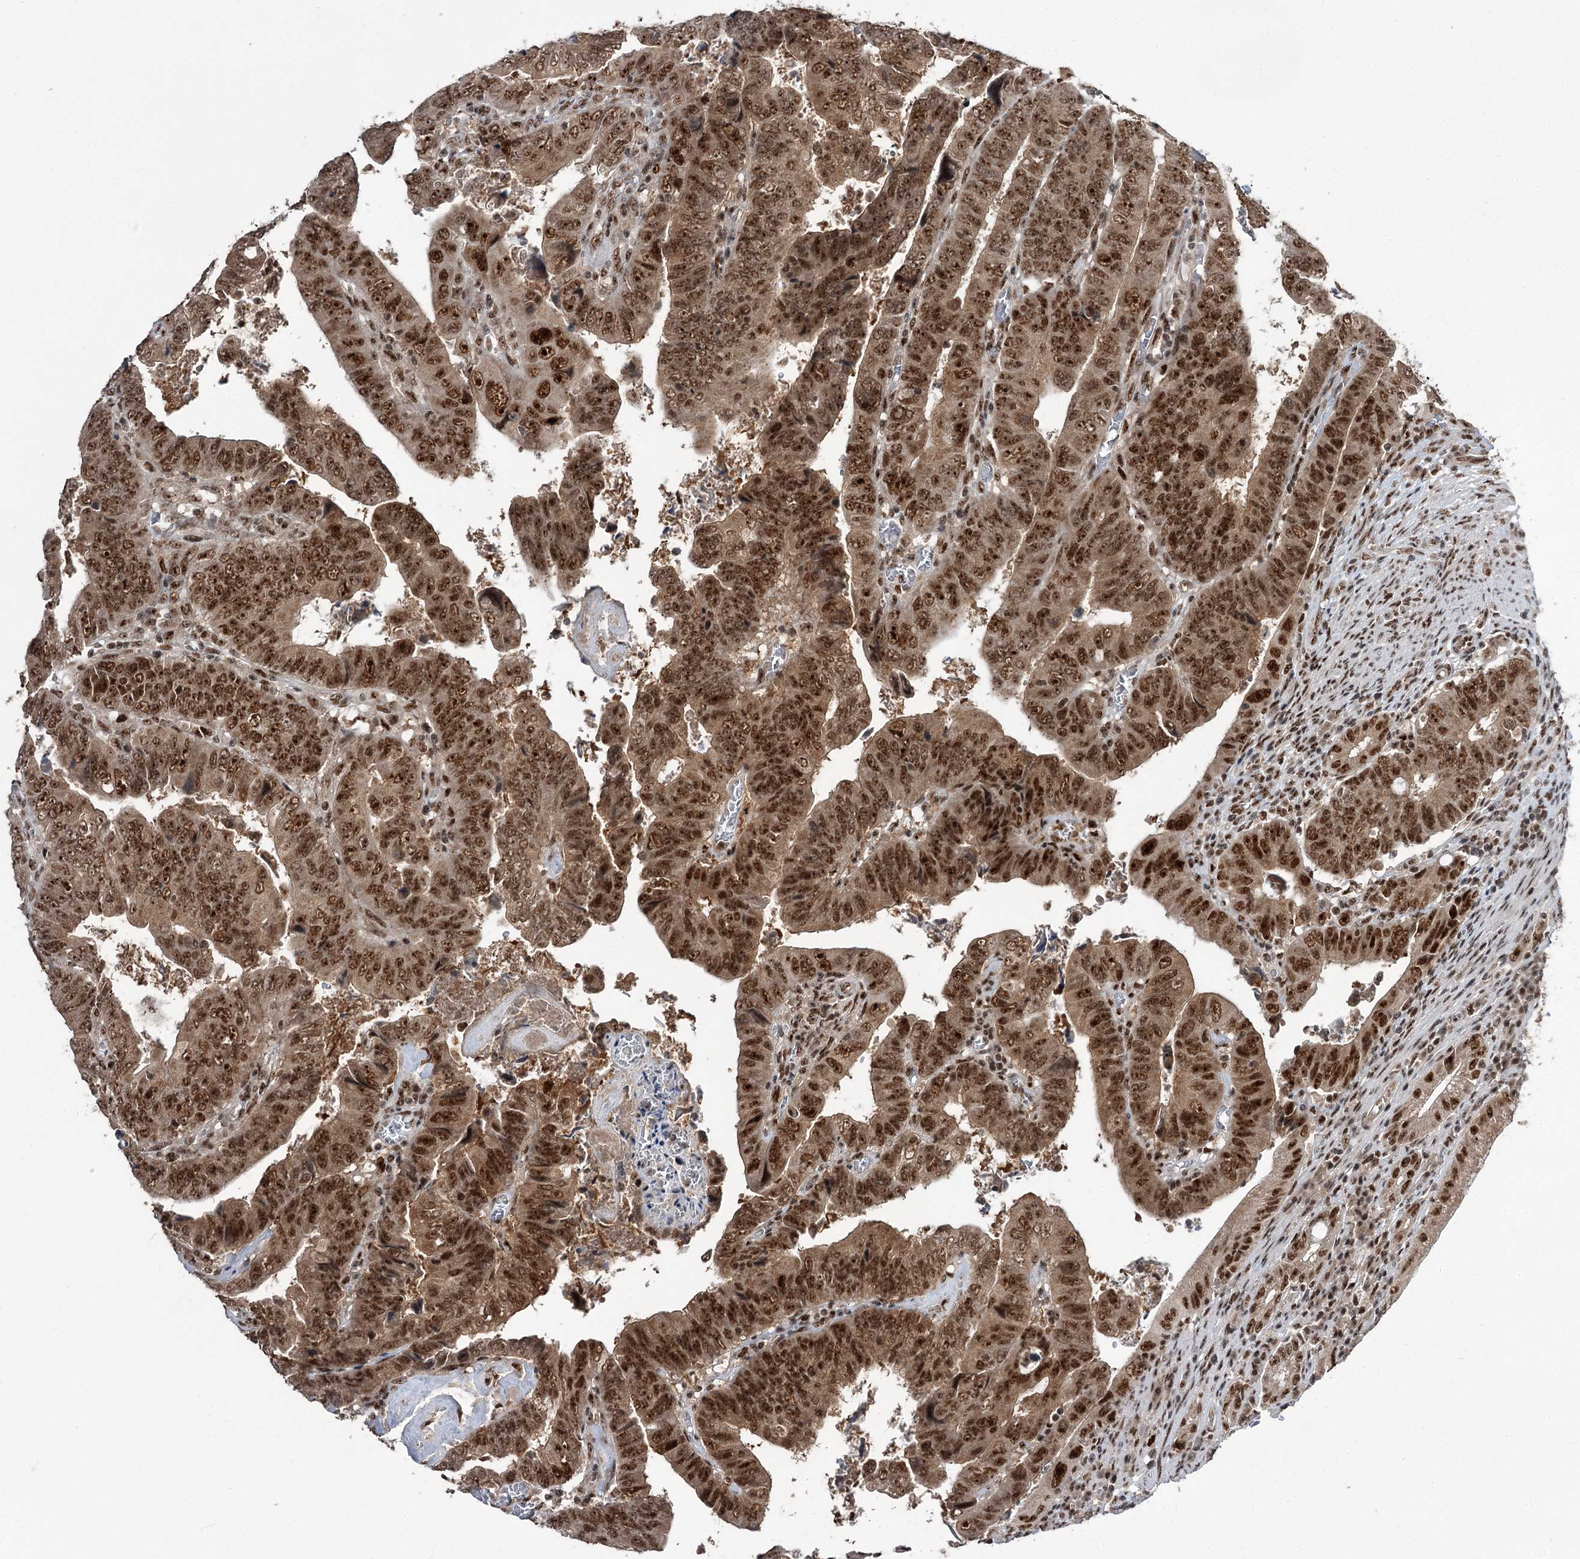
{"staining": {"intensity": "strong", "quantity": ">75%", "location": "cytoplasmic/membranous,nuclear"}, "tissue": "colorectal cancer", "cell_type": "Tumor cells", "image_type": "cancer", "snomed": [{"axis": "morphology", "description": "Normal tissue, NOS"}, {"axis": "morphology", "description": "Adenocarcinoma, NOS"}, {"axis": "topography", "description": "Rectum"}], "caption": "Adenocarcinoma (colorectal) tissue demonstrates strong cytoplasmic/membranous and nuclear expression in approximately >75% of tumor cells, visualized by immunohistochemistry. The protein of interest is stained brown, and the nuclei are stained in blue (DAB IHC with brightfield microscopy, high magnification).", "gene": "ERCC3", "patient": {"sex": "female", "age": 65}}